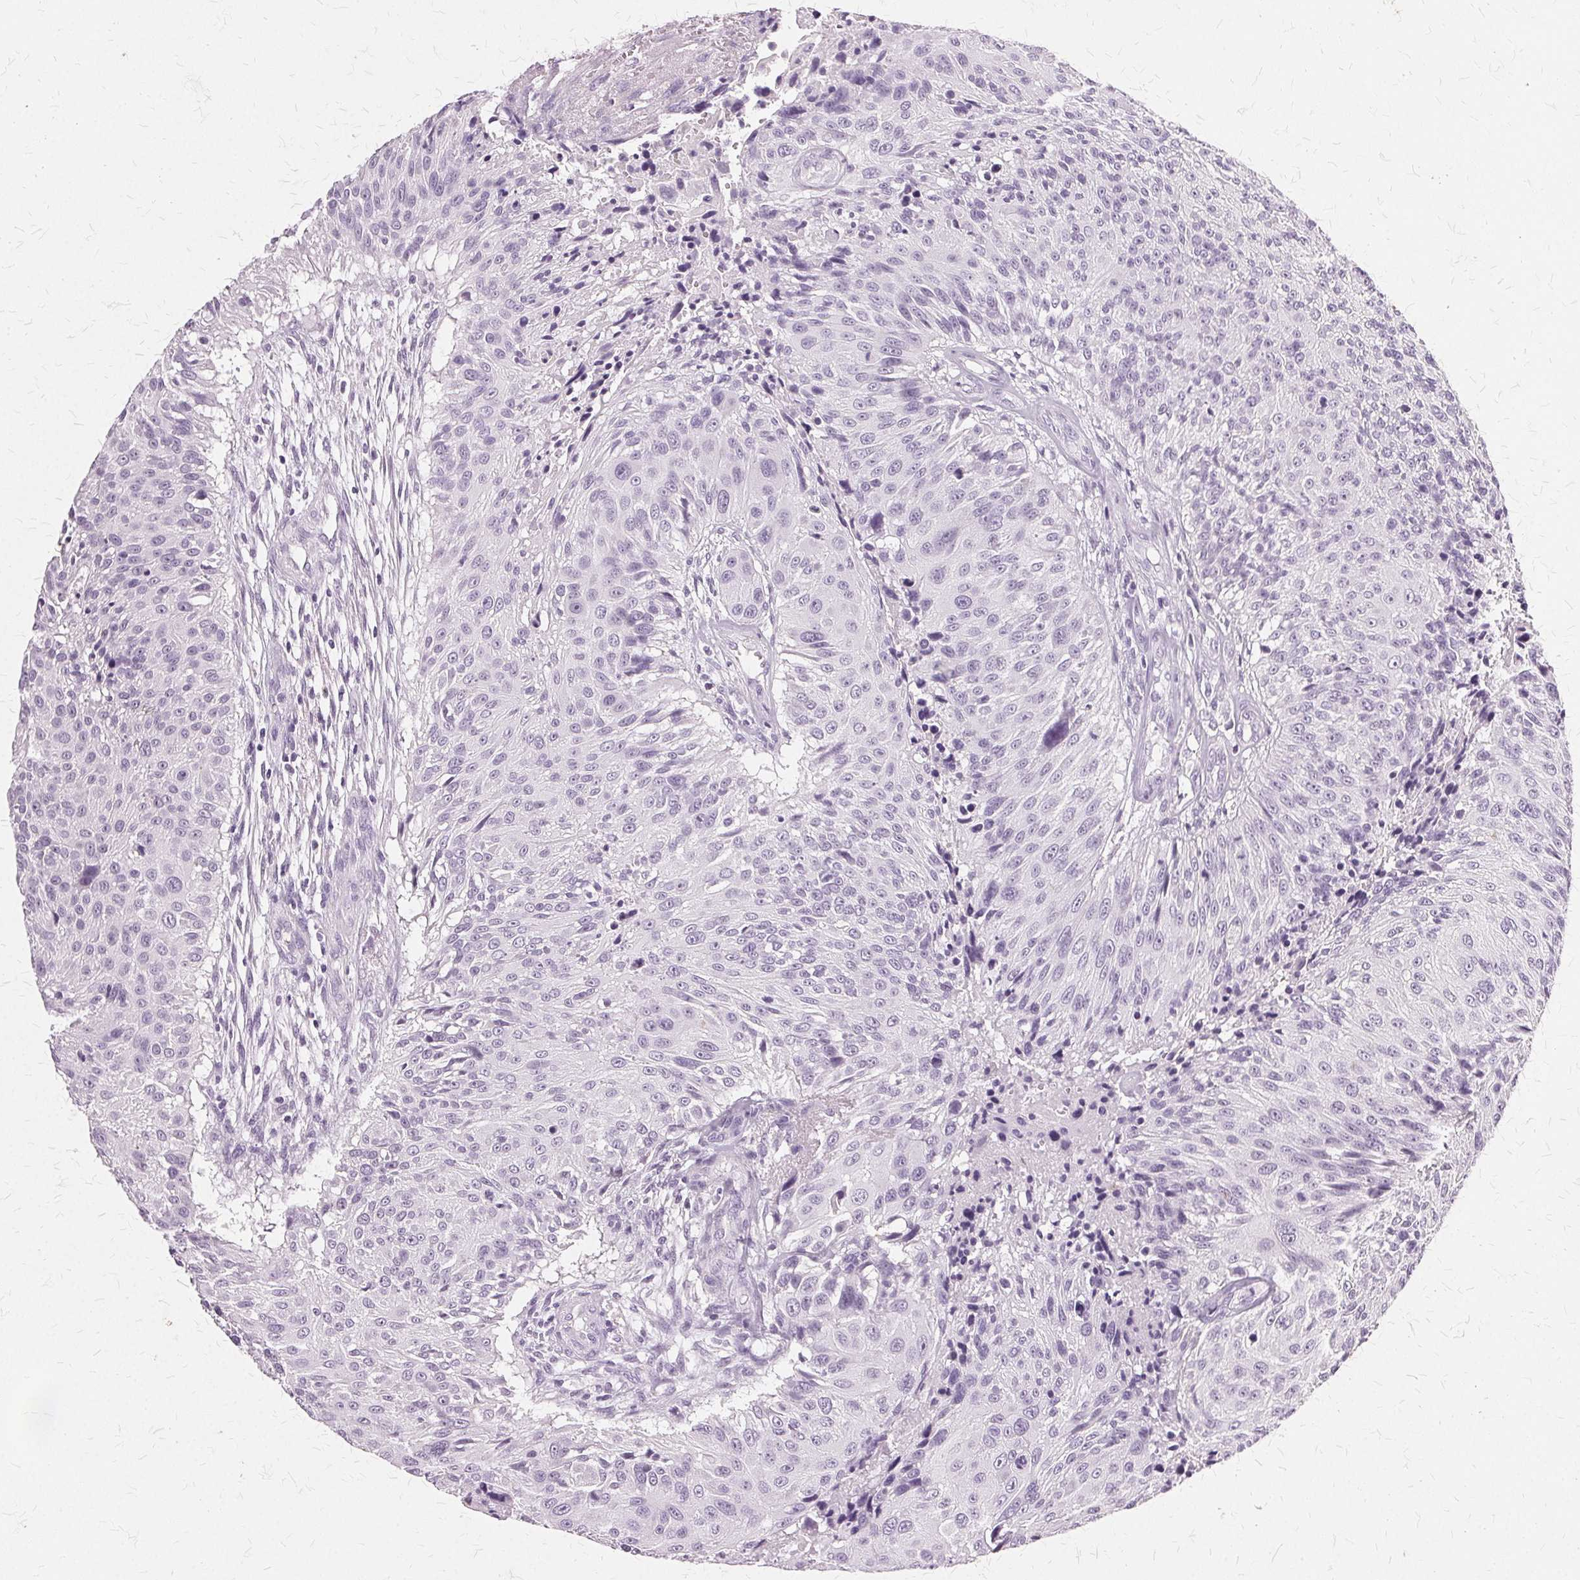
{"staining": {"intensity": "negative", "quantity": "none", "location": "none"}, "tissue": "urothelial cancer", "cell_type": "Tumor cells", "image_type": "cancer", "snomed": [{"axis": "morphology", "description": "Urothelial carcinoma, NOS"}, {"axis": "topography", "description": "Urinary bladder"}], "caption": "Immunohistochemical staining of transitional cell carcinoma shows no significant positivity in tumor cells.", "gene": "SLC45A3", "patient": {"sex": "male", "age": 55}}